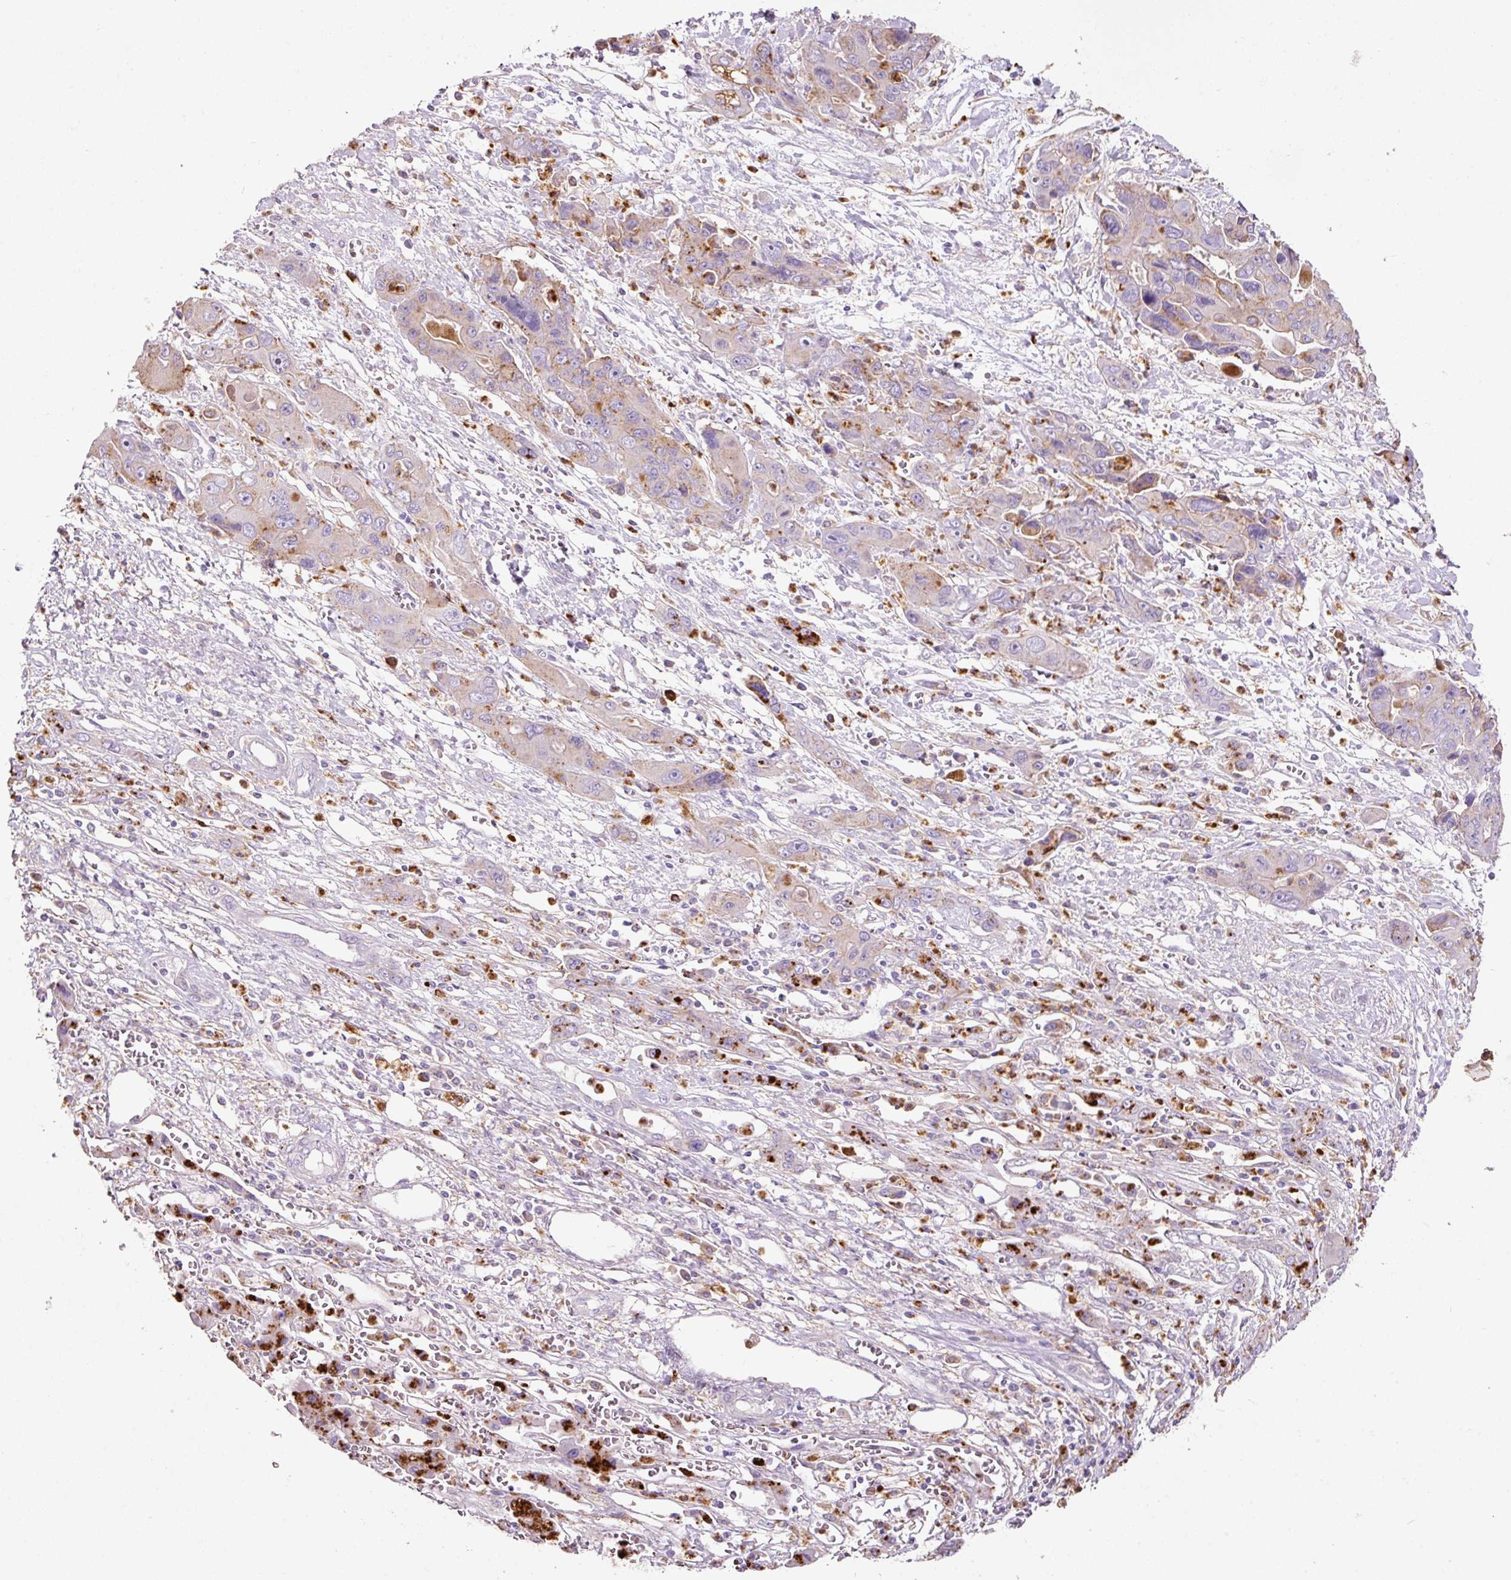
{"staining": {"intensity": "weak", "quantity": "25%-75%", "location": "cytoplasmic/membranous"}, "tissue": "liver cancer", "cell_type": "Tumor cells", "image_type": "cancer", "snomed": [{"axis": "morphology", "description": "Cholangiocarcinoma"}, {"axis": "topography", "description": "Liver"}], "caption": "Cholangiocarcinoma (liver) stained with DAB IHC exhibits low levels of weak cytoplasmic/membranous positivity in about 25%-75% of tumor cells.", "gene": "TMC8", "patient": {"sex": "male", "age": 67}}